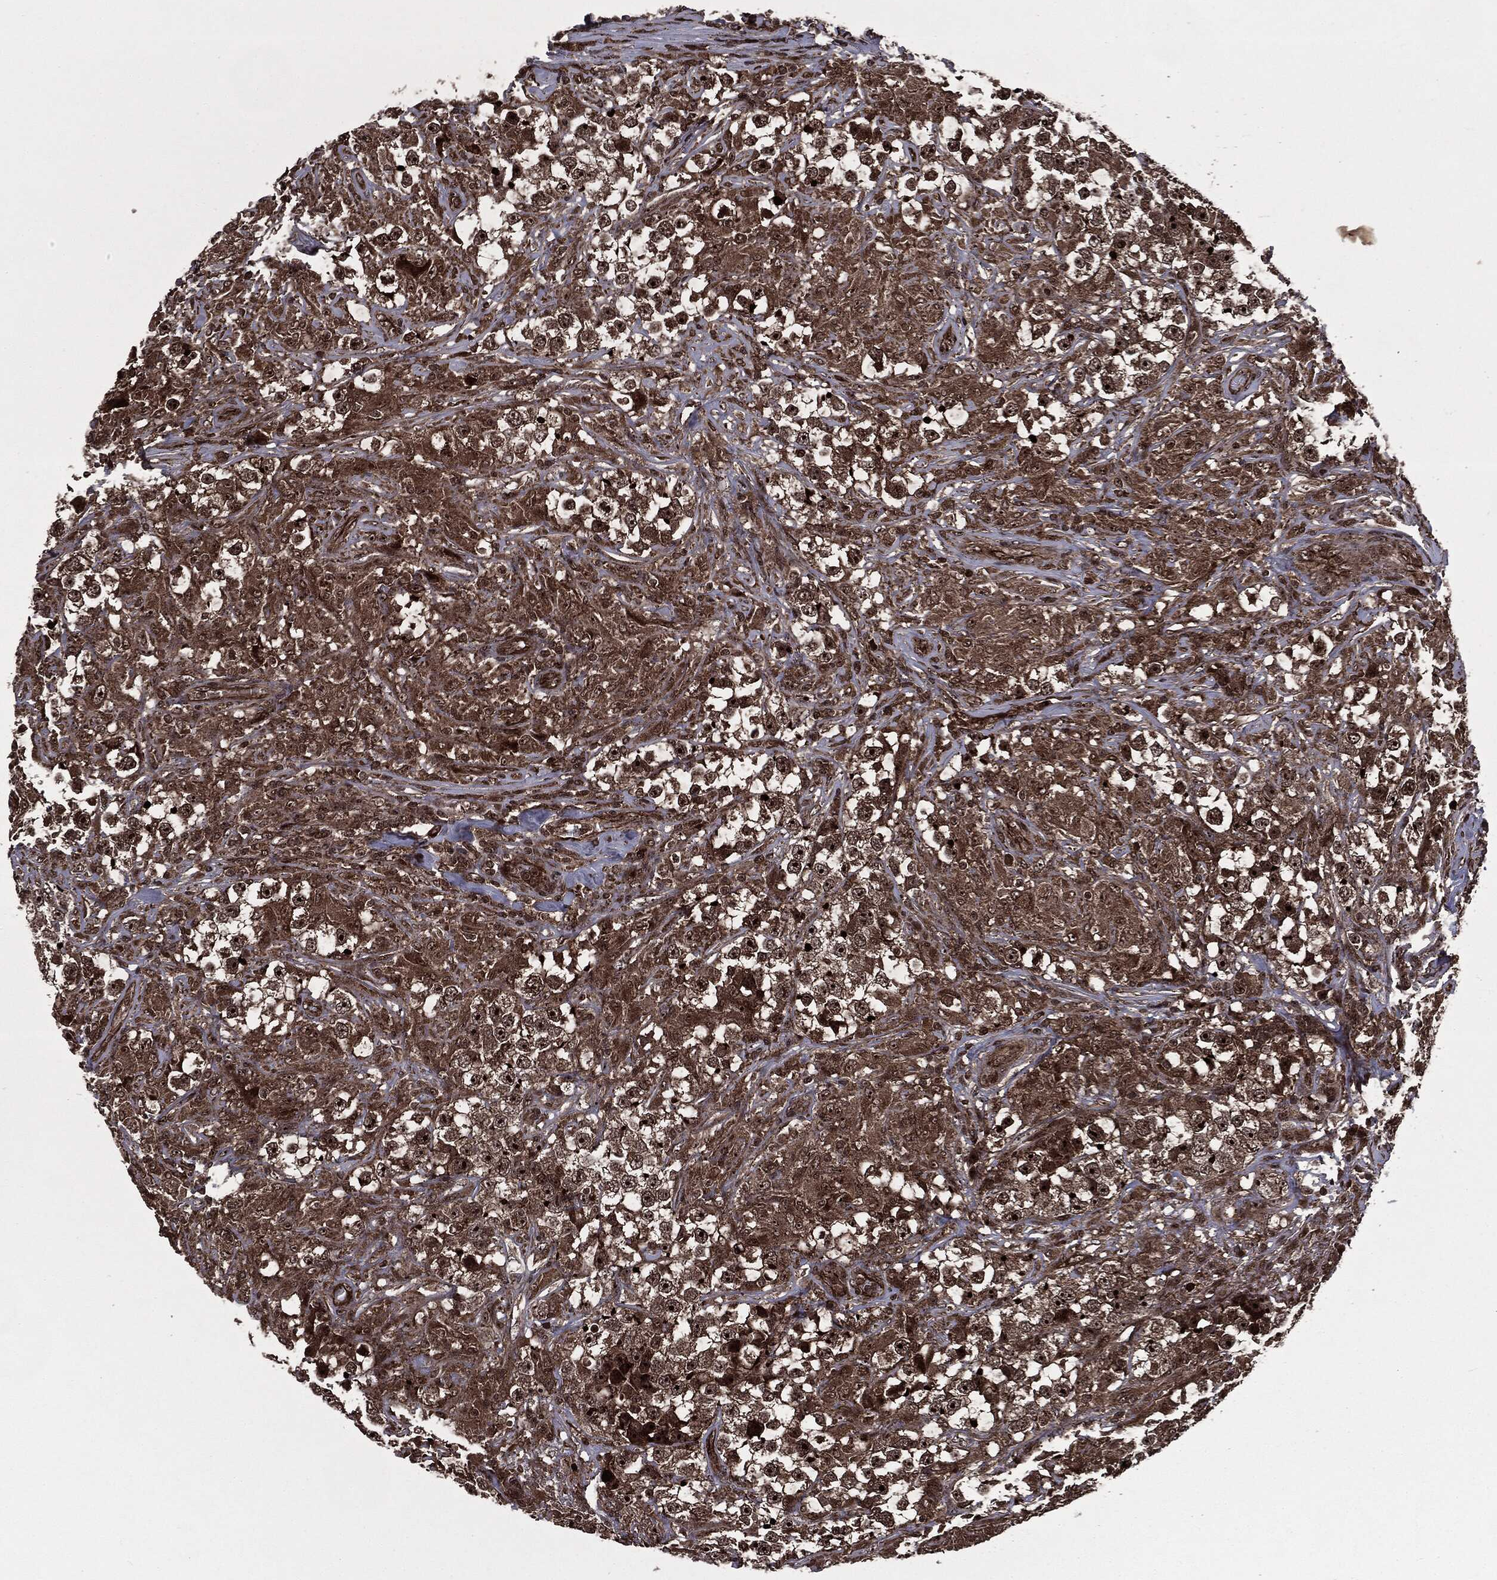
{"staining": {"intensity": "strong", "quantity": ">75%", "location": "cytoplasmic/membranous,nuclear"}, "tissue": "testis cancer", "cell_type": "Tumor cells", "image_type": "cancer", "snomed": [{"axis": "morphology", "description": "Seminoma, NOS"}, {"axis": "topography", "description": "Testis"}], "caption": "Testis cancer (seminoma) stained for a protein (brown) reveals strong cytoplasmic/membranous and nuclear positive staining in approximately >75% of tumor cells.", "gene": "CARD6", "patient": {"sex": "male", "age": 46}}